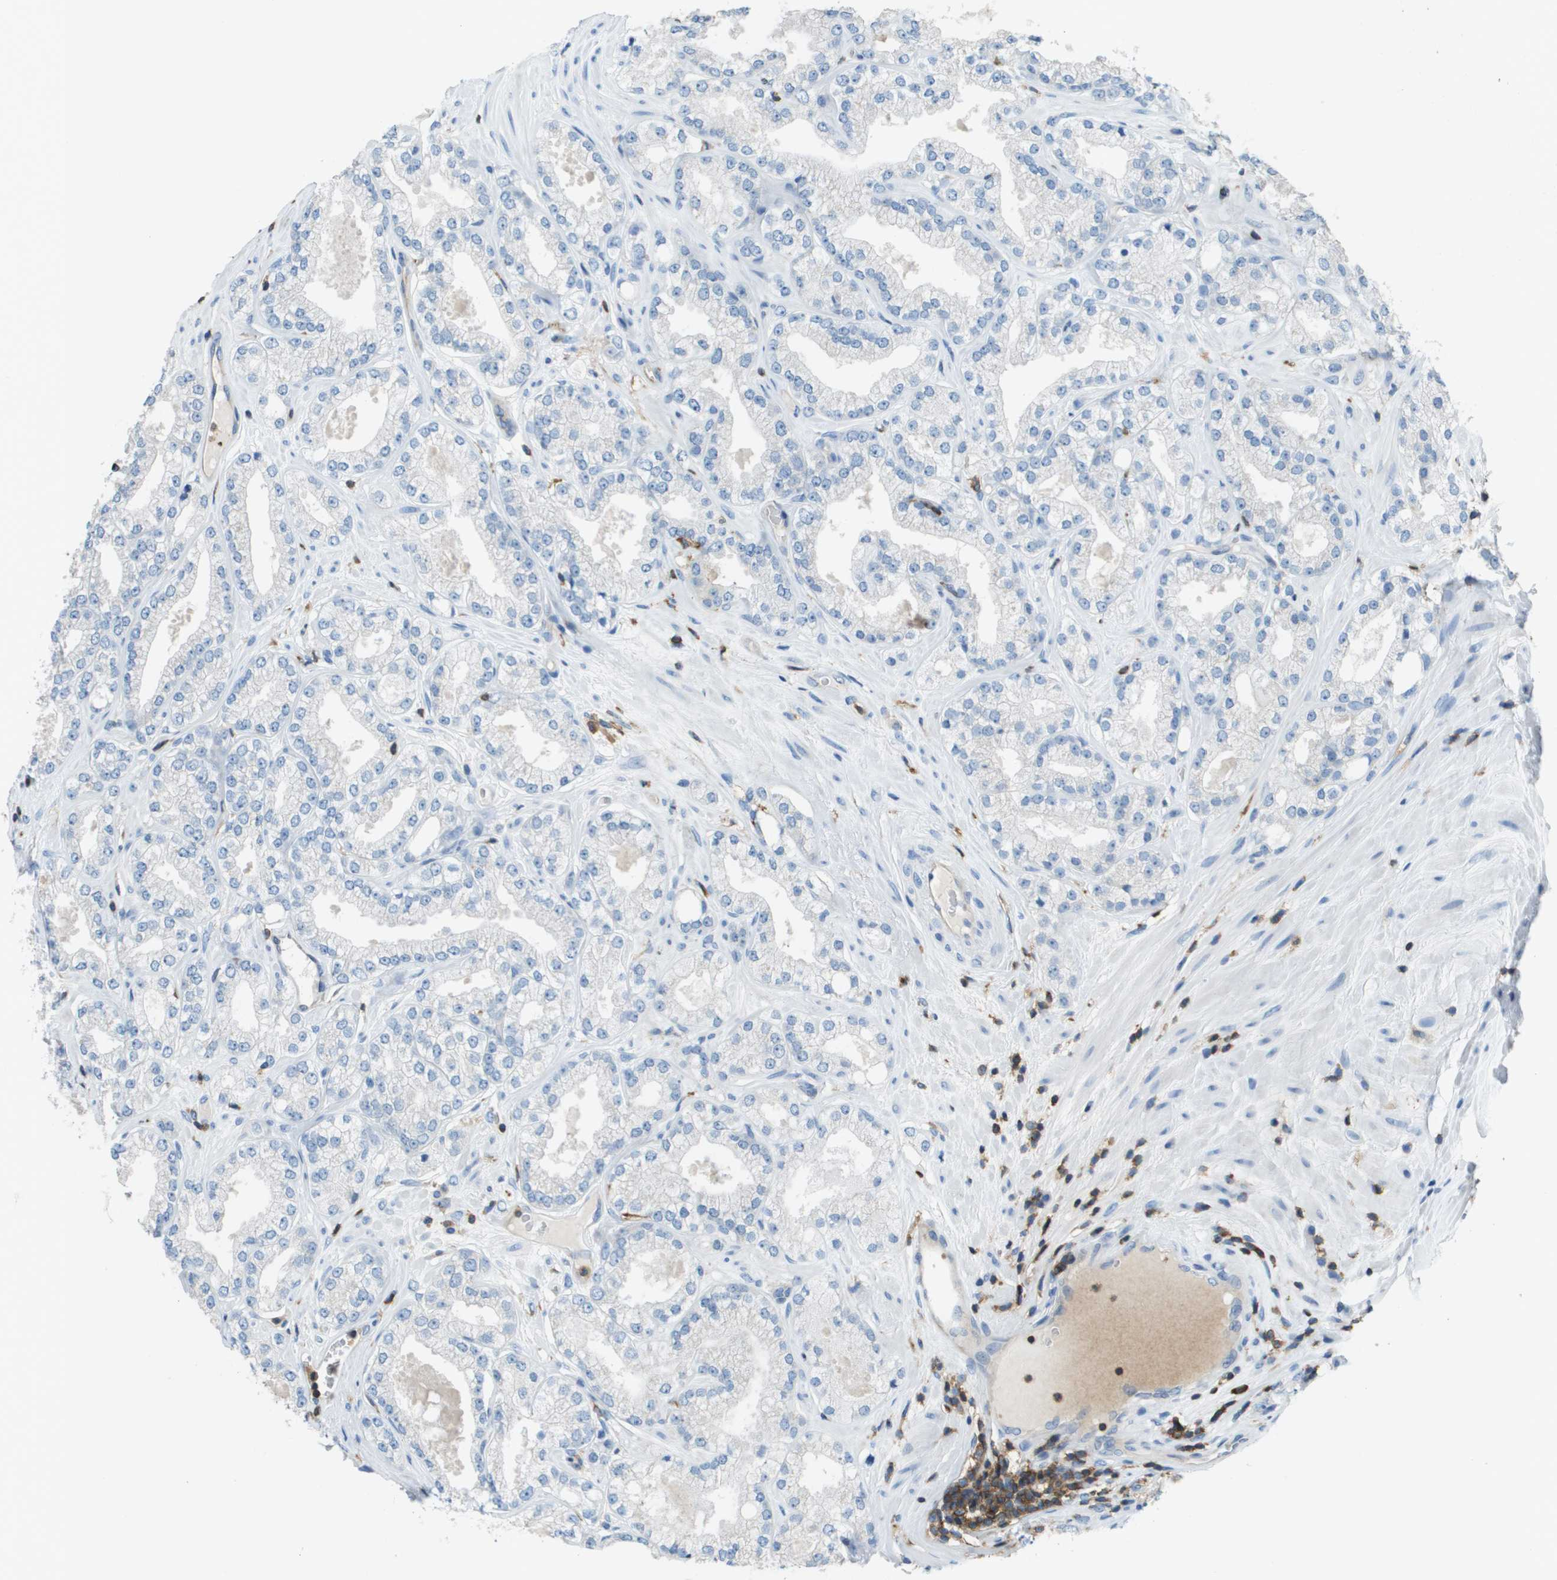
{"staining": {"intensity": "negative", "quantity": "none", "location": "none"}, "tissue": "prostate cancer", "cell_type": "Tumor cells", "image_type": "cancer", "snomed": [{"axis": "morphology", "description": "Adenocarcinoma, High grade"}, {"axis": "topography", "description": "Prostate"}], "caption": "Prostate adenocarcinoma (high-grade) stained for a protein using immunohistochemistry (IHC) shows no positivity tumor cells.", "gene": "APBB1IP", "patient": {"sex": "male", "age": 71}}